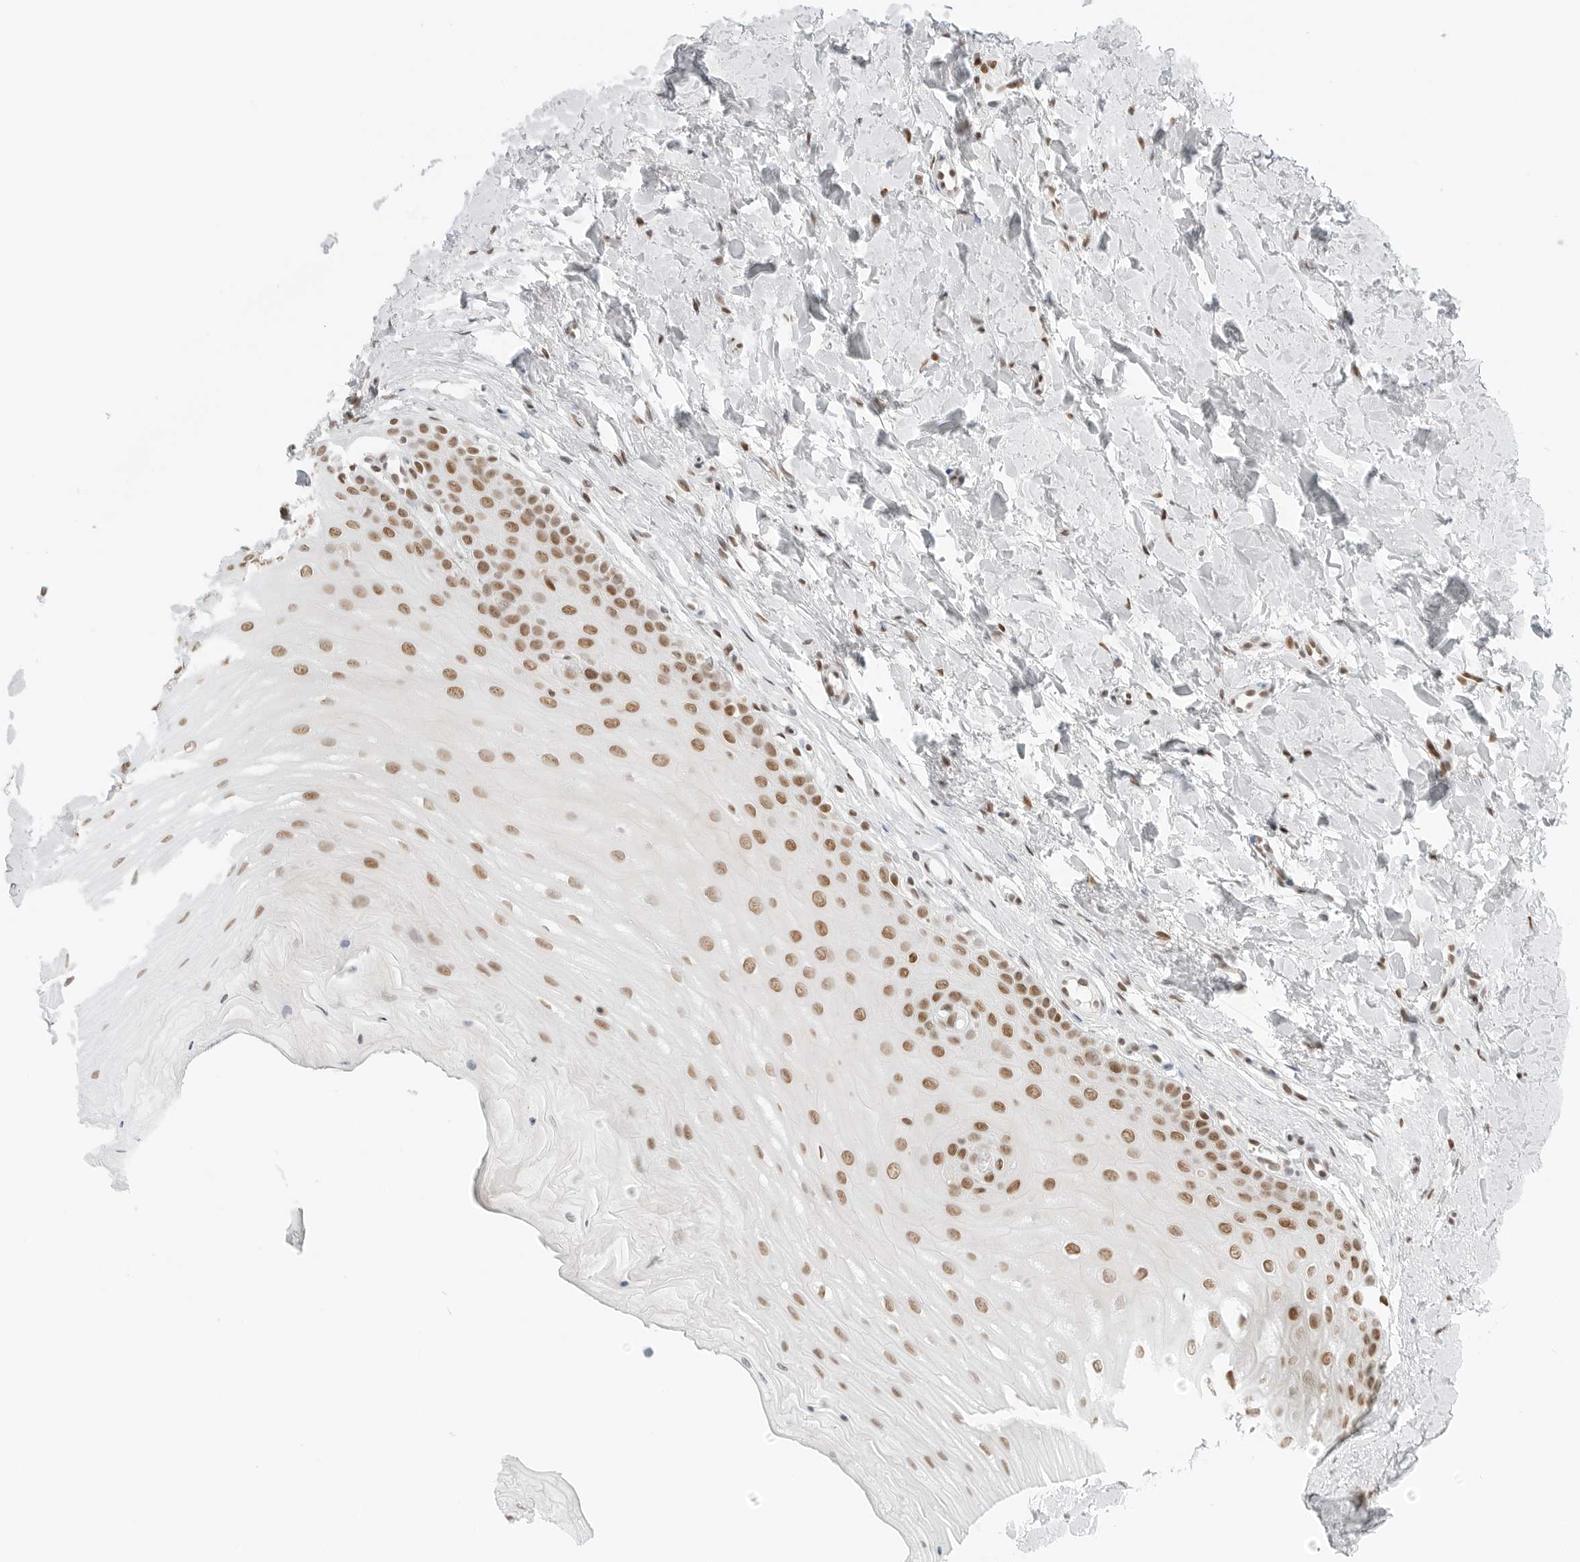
{"staining": {"intensity": "moderate", "quantity": ">75%", "location": "nuclear"}, "tissue": "oral mucosa", "cell_type": "Squamous epithelial cells", "image_type": "normal", "snomed": [{"axis": "morphology", "description": "Normal tissue, NOS"}, {"axis": "topography", "description": "Oral tissue"}], "caption": "Oral mucosa stained with DAB immunohistochemistry displays medium levels of moderate nuclear positivity in about >75% of squamous epithelial cells. Using DAB (3,3'-diaminobenzidine) (brown) and hematoxylin (blue) stains, captured at high magnification using brightfield microscopy.", "gene": "CRTC2", "patient": {"sex": "female", "age": 39}}